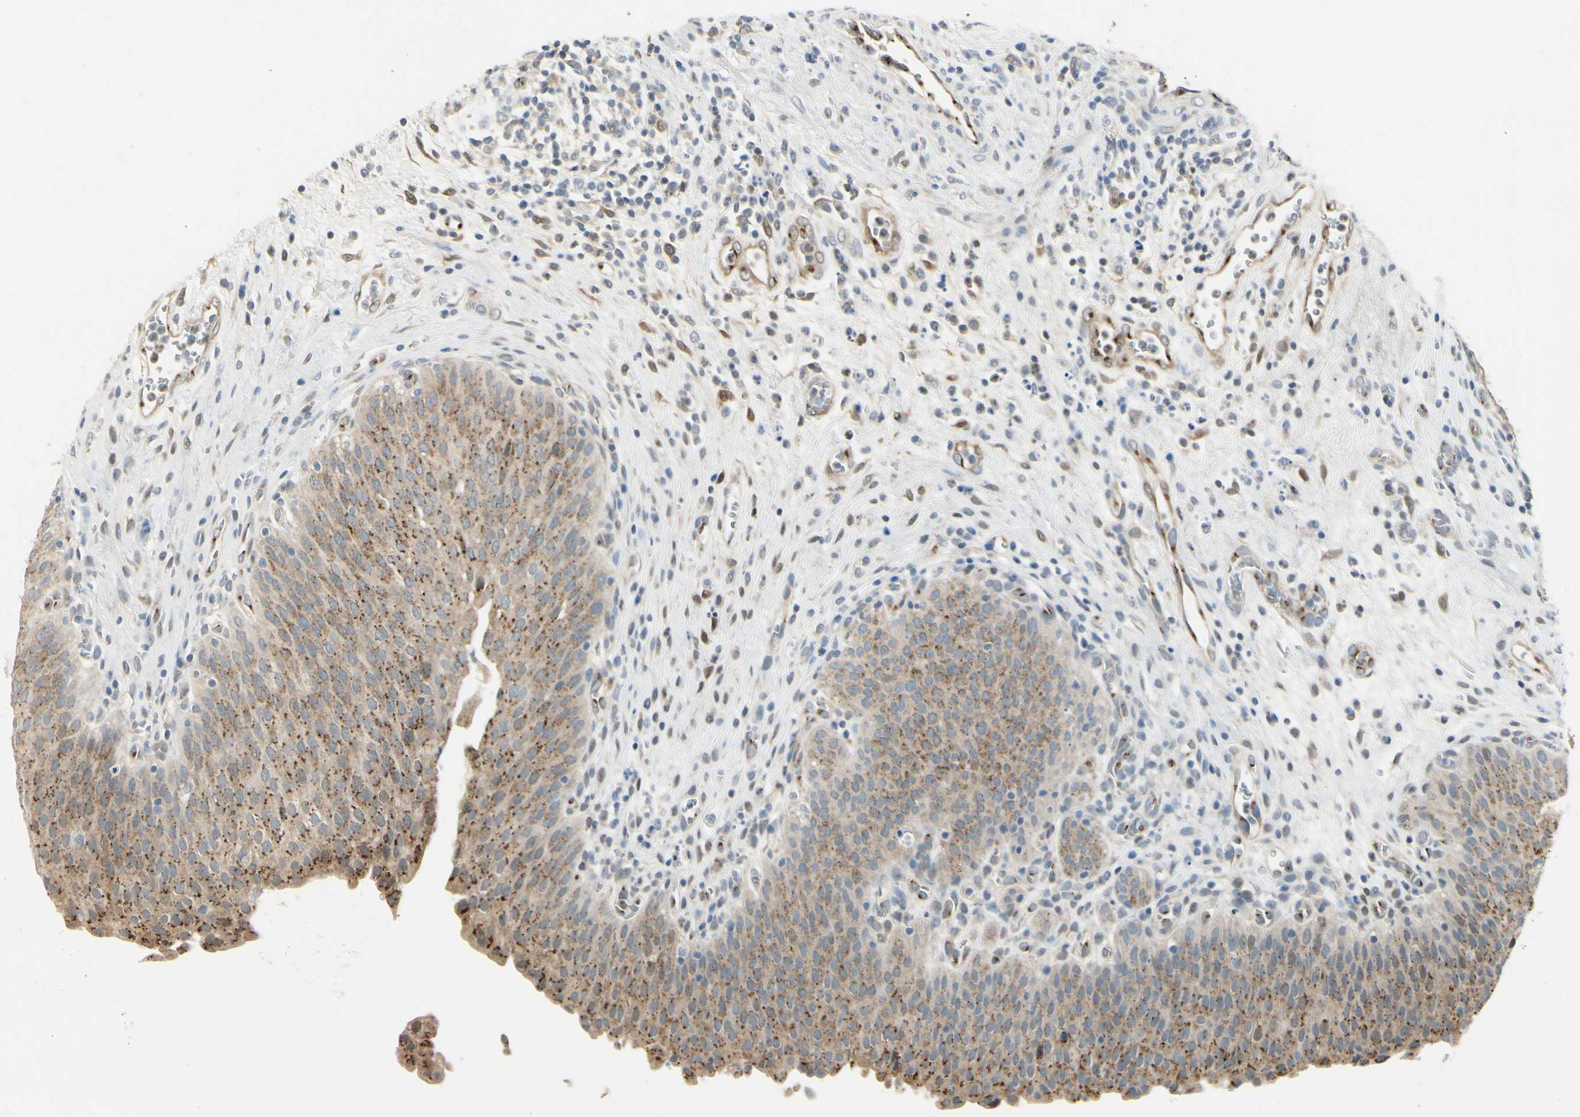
{"staining": {"intensity": "moderate", "quantity": ">75%", "location": "cytoplasmic/membranous"}, "tissue": "urinary bladder", "cell_type": "Urothelial cells", "image_type": "normal", "snomed": [{"axis": "morphology", "description": "Normal tissue, NOS"}, {"axis": "morphology", "description": "Dysplasia, NOS"}, {"axis": "topography", "description": "Urinary bladder"}], "caption": "IHC histopathology image of benign urinary bladder: urinary bladder stained using IHC demonstrates medium levels of moderate protein expression localized specifically in the cytoplasmic/membranous of urothelial cells, appearing as a cytoplasmic/membranous brown color.", "gene": "MANSC1", "patient": {"sex": "male", "age": 35}}